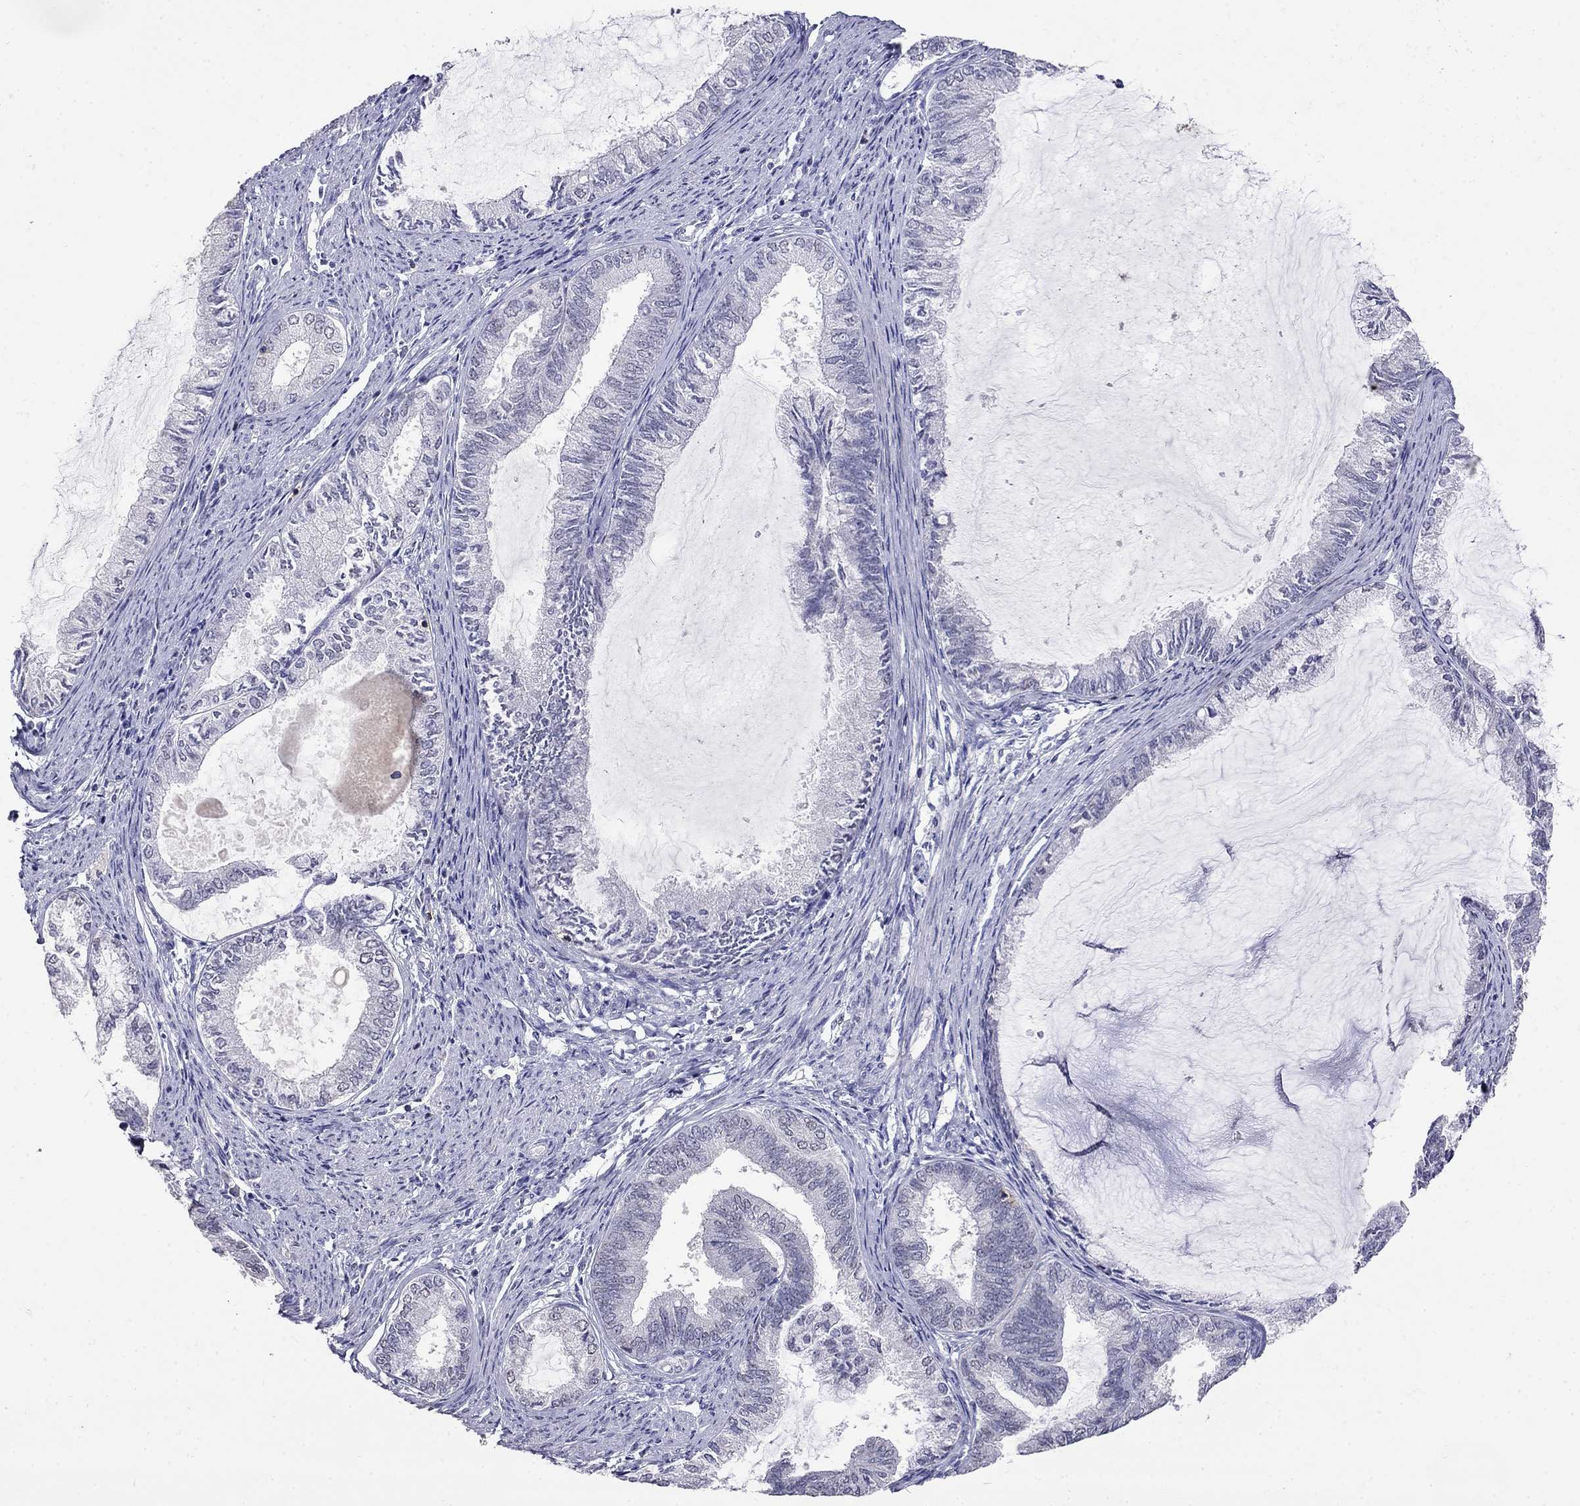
{"staining": {"intensity": "negative", "quantity": "none", "location": "none"}, "tissue": "endometrial cancer", "cell_type": "Tumor cells", "image_type": "cancer", "snomed": [{"axis": "morphology", "description": "Adenocarcinoma, NOS"}, {"axis": "topography", "description": "Endometrium"}], "caption": "A histopathology image of human endometrial cancer is negative for staining in tumor cells.", "gene": "CD8B", "patient": {"sex": "female", "age": 86}}